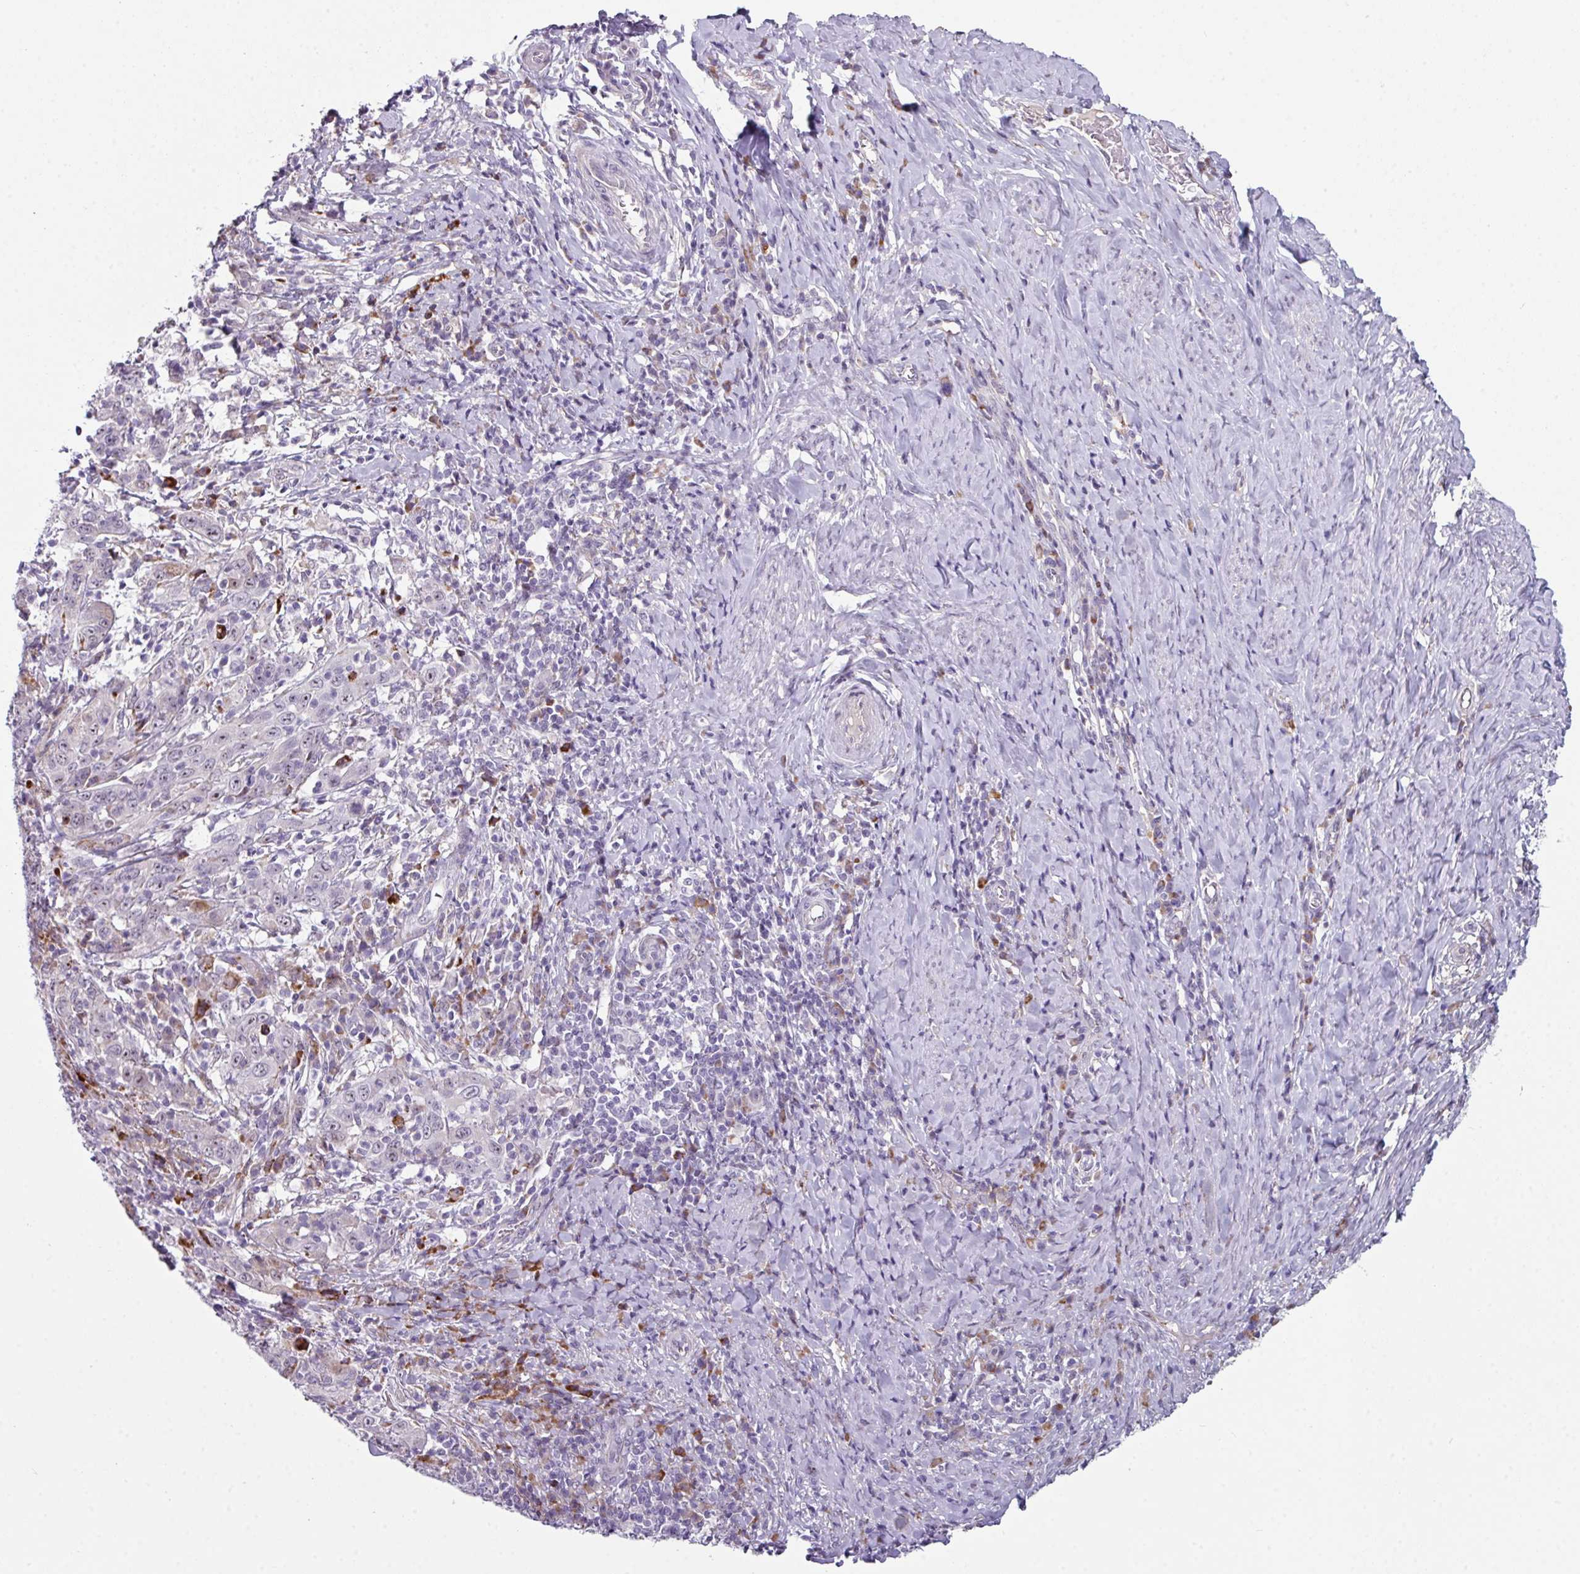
{"staining": {"intensity": "negative", "quantity": "none", "location": "none"}, "tissue": "cervical cancer", "cell_type": "Tumor cells", "image_type": "cancer", "snomed": [{"axis": "morphology", "description": "Squamous cell carcinoma, NOS"}, {"axis": "topography", "description": "Cervix"}], "caption": "A micrograph of cervical cancer (squamous cell carcinoma) stained for a protein shows no brown staining in tumor cells.", "gene": "BMS1", "patient": {"sex": "female", "age": 46}}